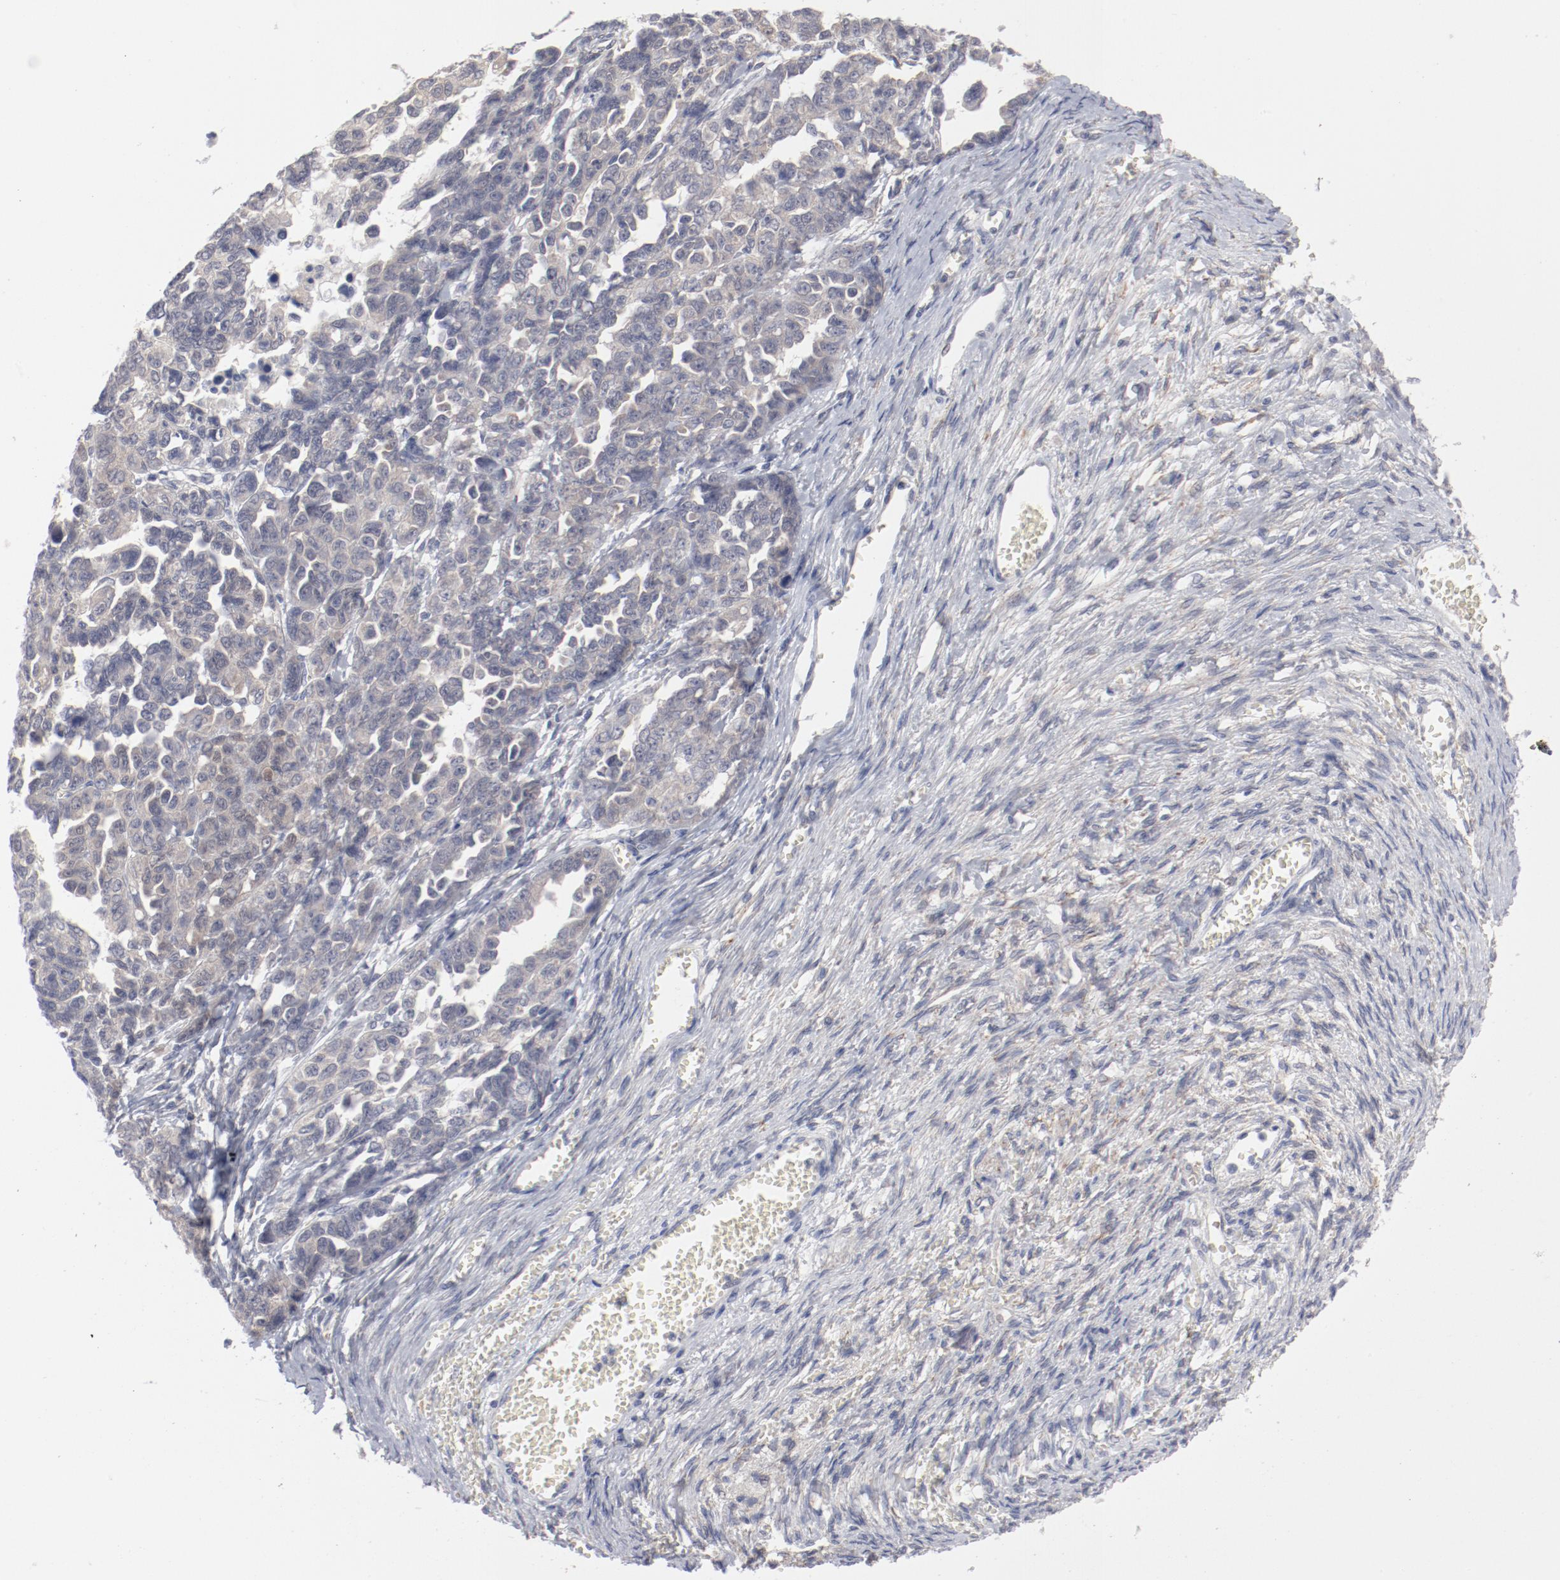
{"staining": {"intensity": "negative", "quantity": "none", "location": "none"}, "tissue": "ovarian cancer", "cell_type": "Tumor cells", "image_type": "cancer", "snomed": [{"axis": "morphology", "description": "Cystadenocarcinoma, serous, NOS"}, {"axis": "topography", "description": "Ovary"}], "caption": "High power microscopy micrograph of an IHC micrograph of ovarian cancer, revealing no significant positivity in tumor cells.", "gene": "SH3BGR", "patient": {"sex": "female", "age": 69}}